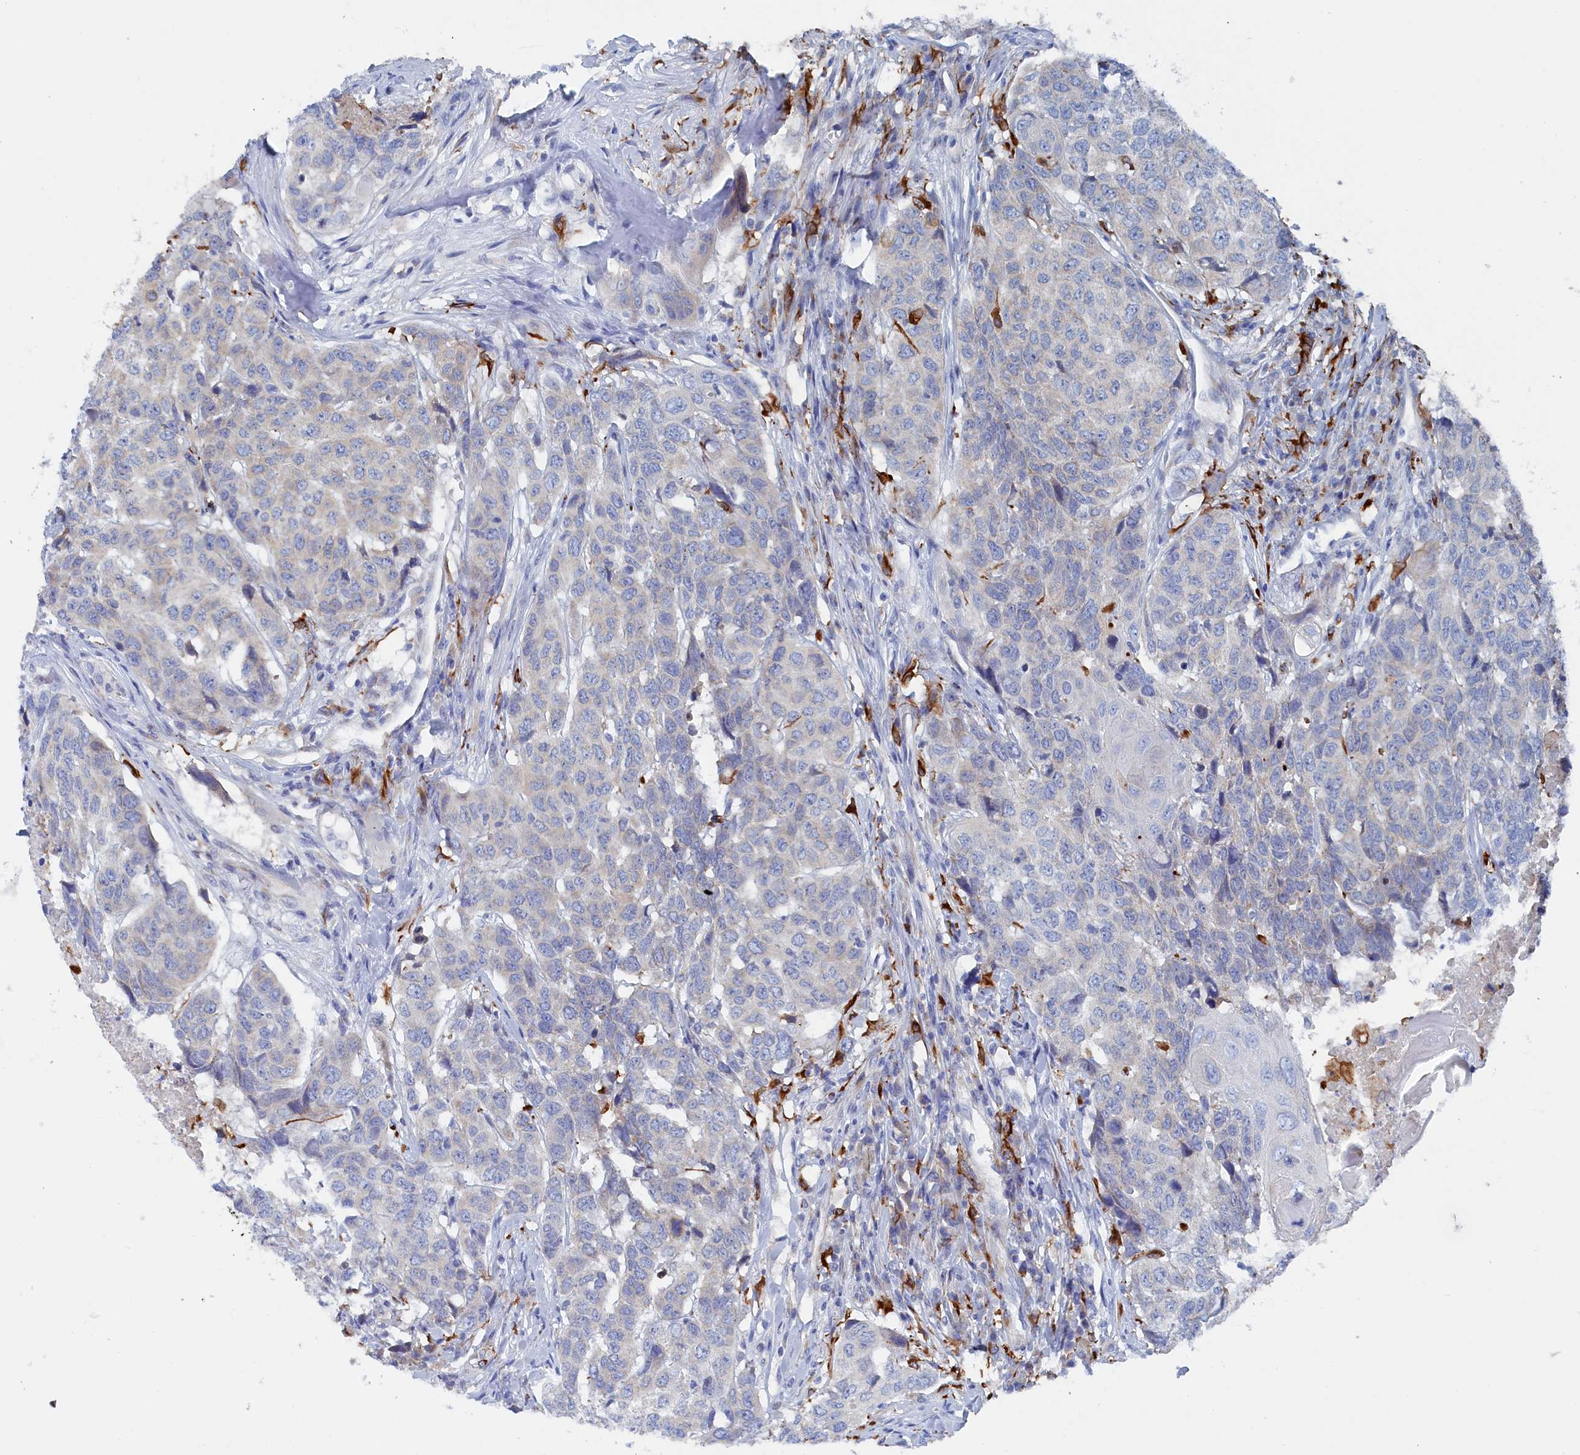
{"staining": {"intensity": "negative", "quantity": "none", "location": "none"}, "tissue": "head and neck cancer", "cell_type": "Tumor cells", "image_type": "cancer", "snomed": [{"axis": "morphology", "description": "Squamous cell carcinoma, NOS"}, {"axis": "topography", "description": "Head-Neck"}], "caption": "Head and neck squamous cell carcinoma stained for a protein using immunohistochemistry (IHC) shows no positivity tumor cells.", "gene": "COG7", "patient": {"sex": "male", "age": 66}}